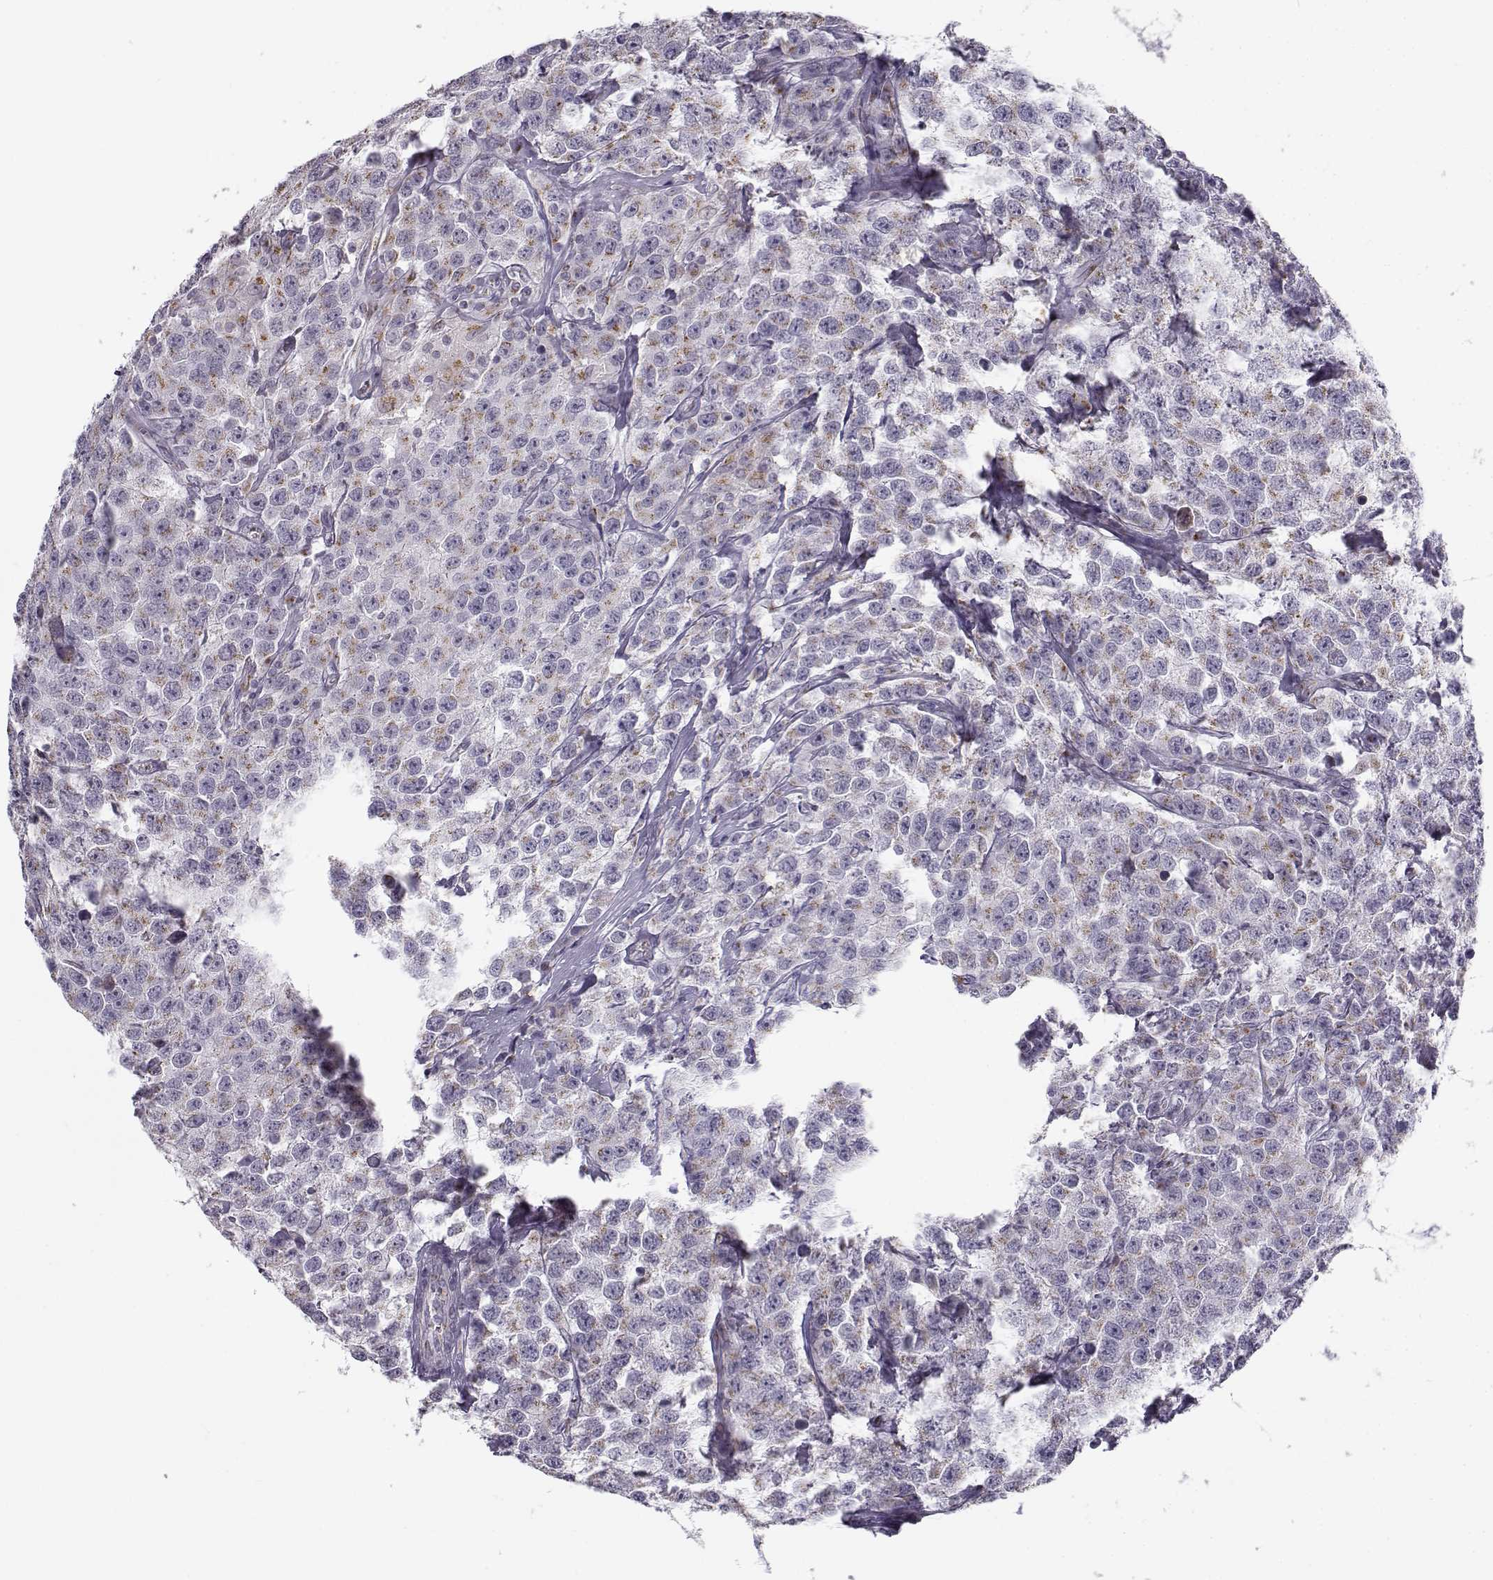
{"staining": {"intensity": "weak", "quantity": "25%-75%", "location": "cytoplasmic/membranous"}, "tissue": "testis cancer", "cell_type": "Tumor cells", "image_type": "cancer", "snomed": [{"axis": "morphology", "description": "Seminoma, NOS"}, {"axis": "topography", "description": "Testis"}], "caption": "An IHC image of neoplastic tissue is shown. Protein staining in brown shows weak cytoplasmic/membranous positivity in testis cancer (seminoma) within tumor cells.", "gene": "SLC4A5", "patient": {"sex": "male", "age": 59}}